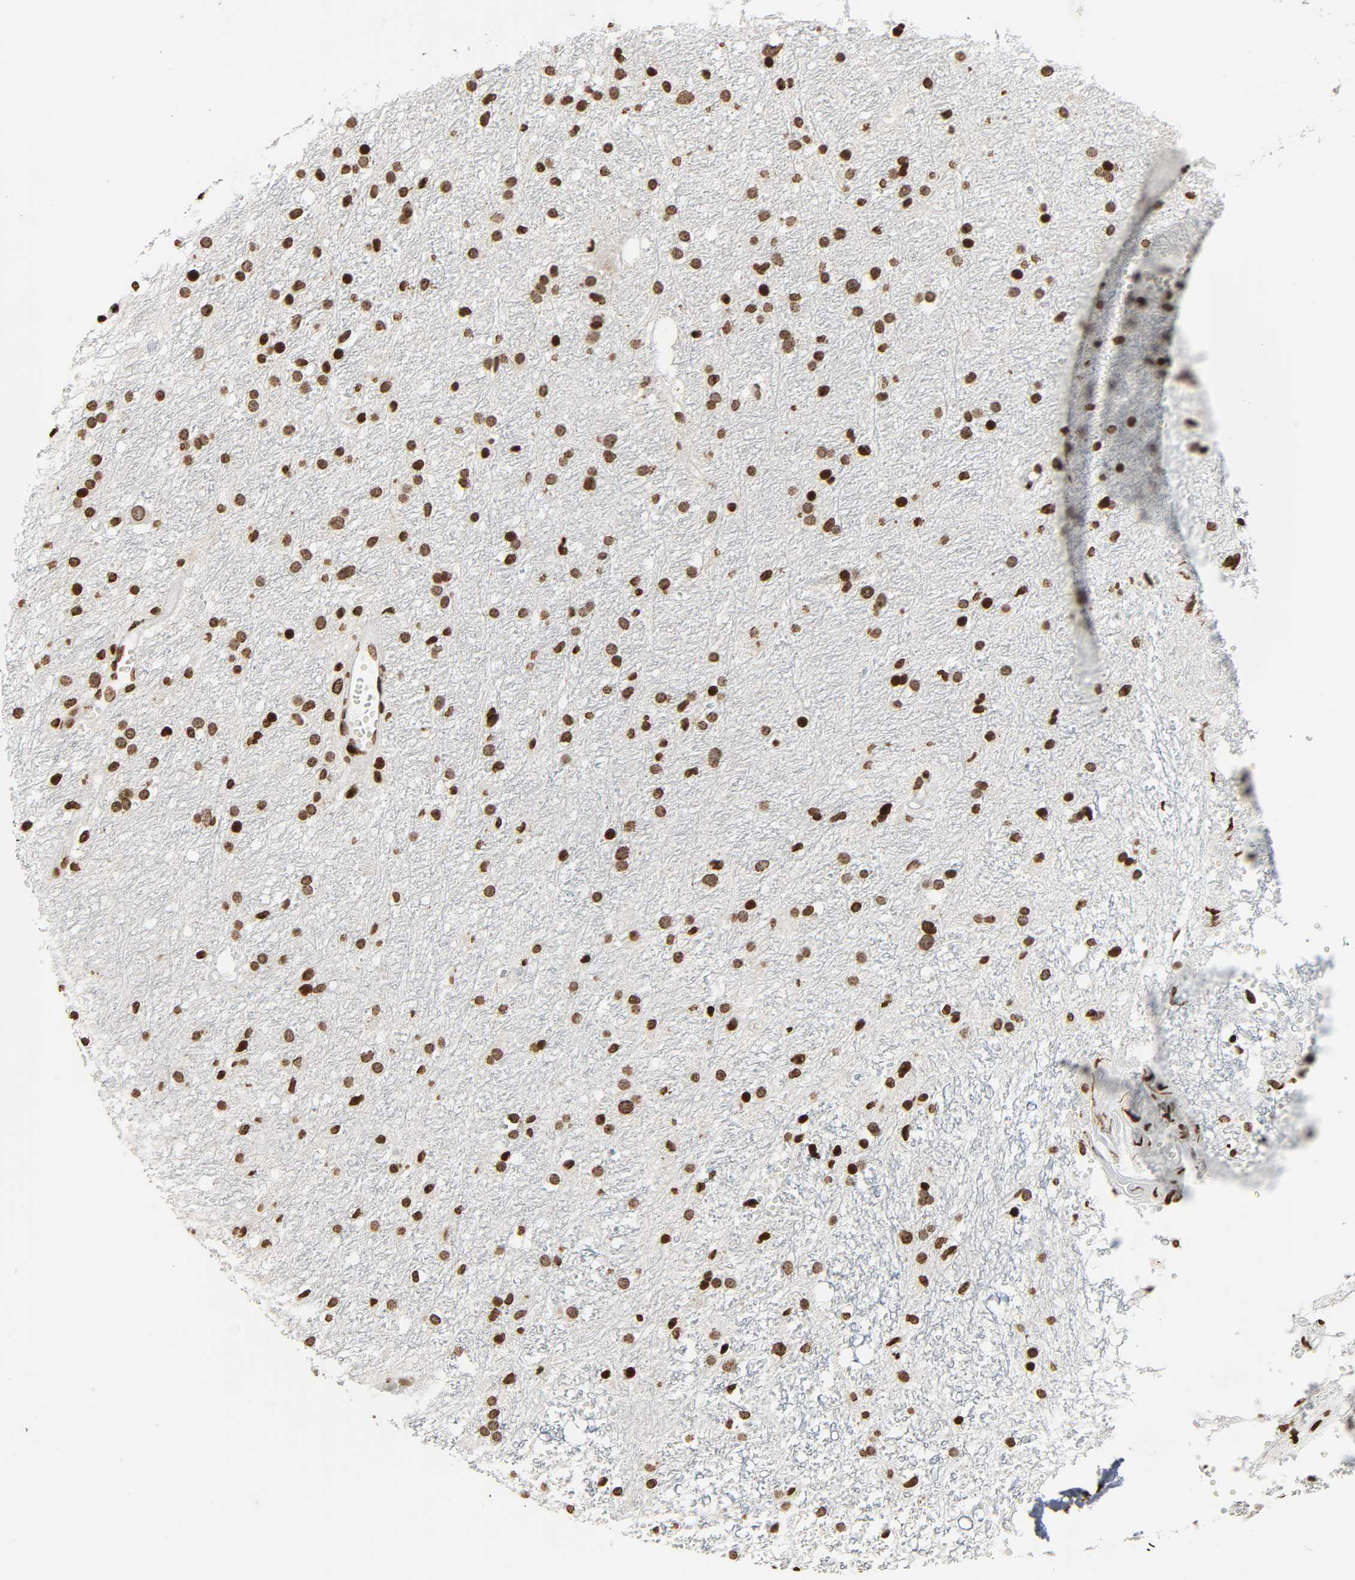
{"staining": {"intensity": "moderate", "quantity": ">75%", "location": "nuclear"}, "tissue": "glioma", "cell_type": "Tumor cells", "image_type": "cancer", "snomed": [{"axis": "morphology", "description": "Glioma, malignant, High grade"}, {"axis": "topography", "description": "Brain"}], "caption": "A brown stain shows moderate nuclear staining of a protein in human glioma tumor cells.", "gene": "RXRA", "patient": {"sex": "female", "age": 59}}